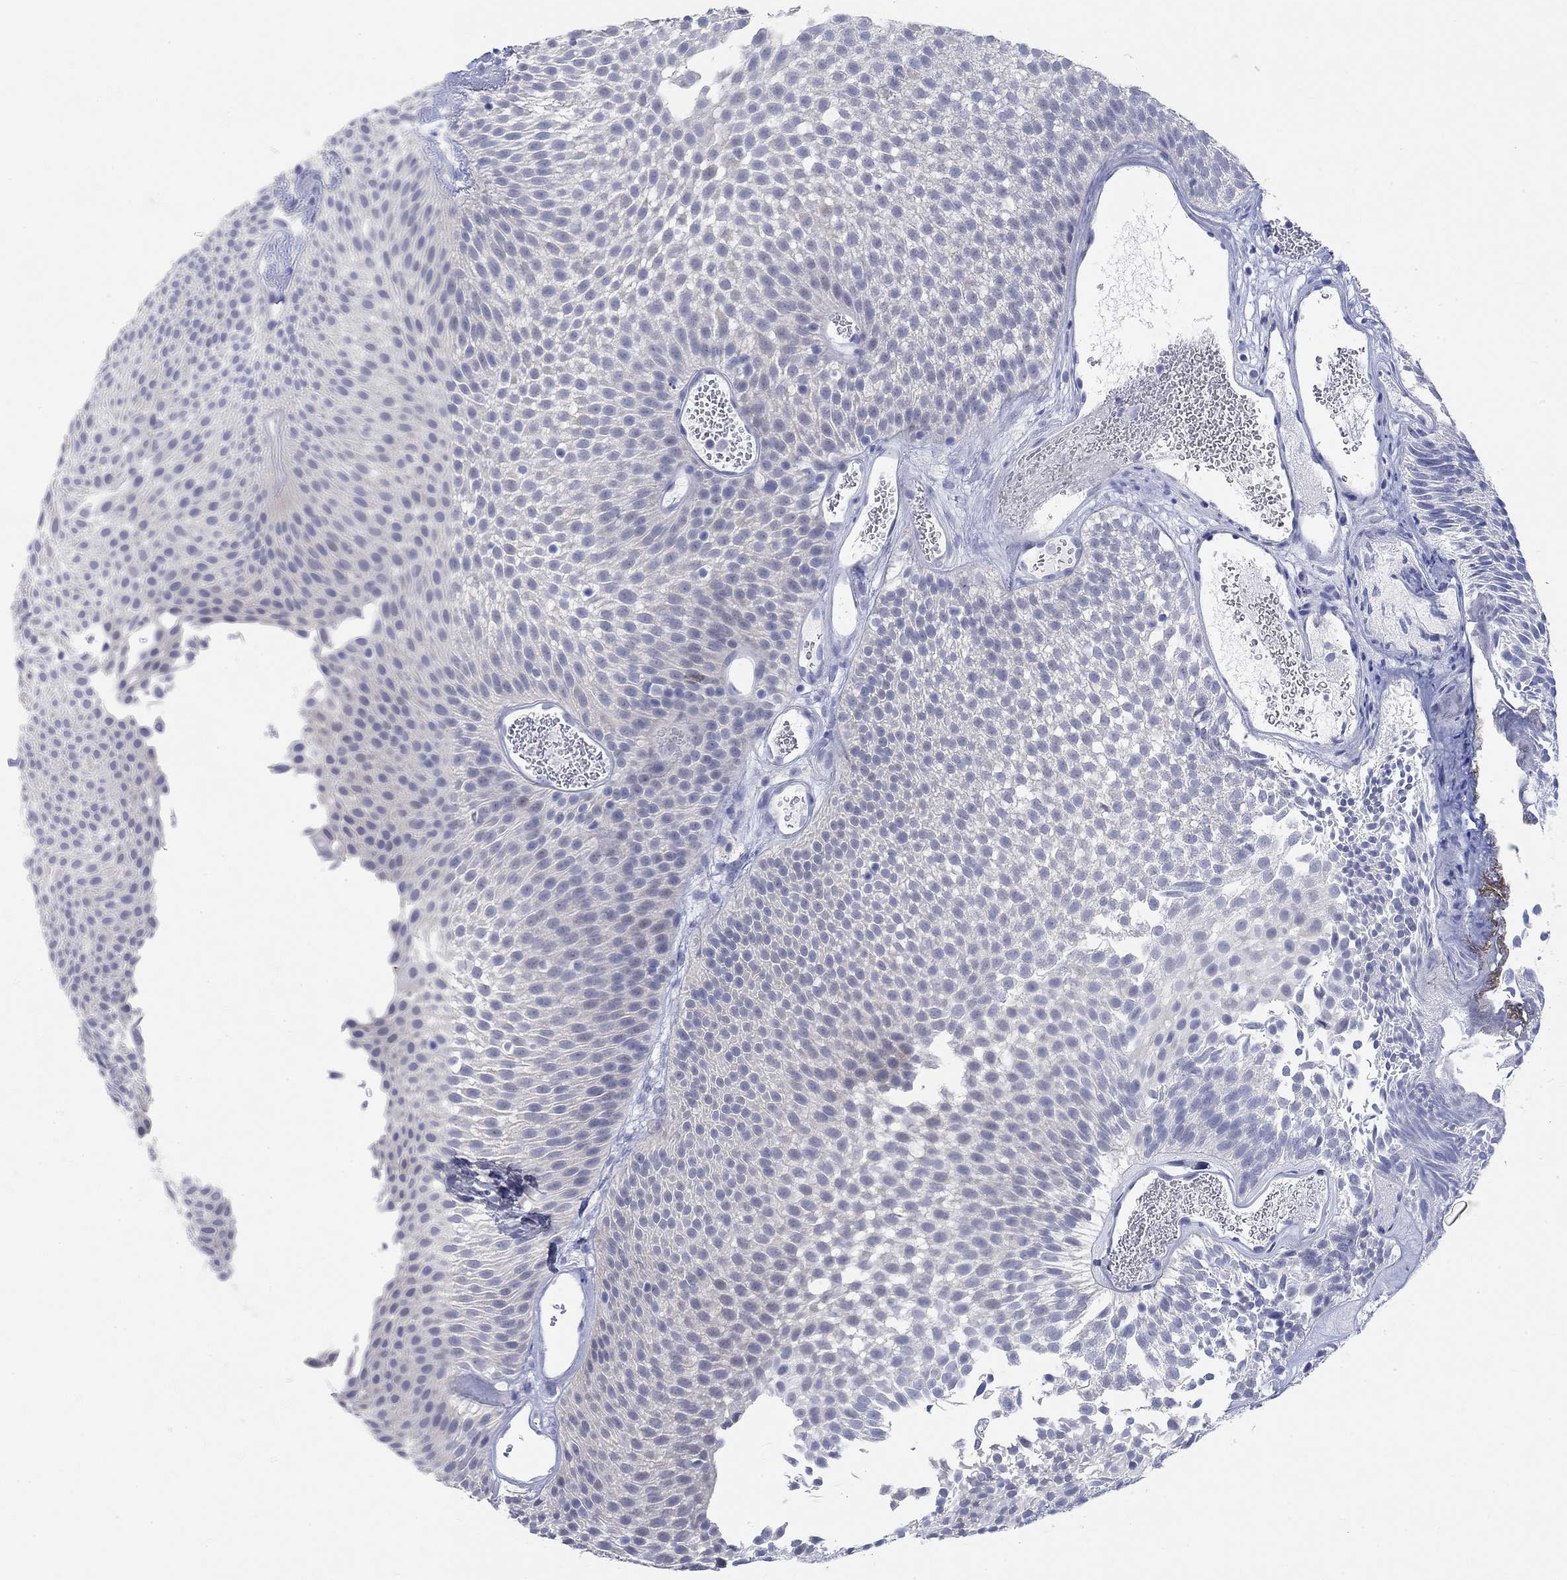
{"staining": {"intensity": "negative", "quantity": "none", "location": "none"}, "tissue": "urothelial cancer", "cell_type": "Tumor cells", "image_type": "cancer", "snomed": [{"axis": "morphology", "description": "Urothelial carcinoma, Low grade"}, {"axis": "topography", "description": "Urinary bladder"}], "caption": "Immunohistochemistry photomicrograph of neoplastic tissue: urothelial cancer stained with DAB (3,3'-diaminobenzidine) exhibits no significant protein positivity in tumor cells.", "gene": "GRIA3", "patient": {"sex": "male", "age": 52}}